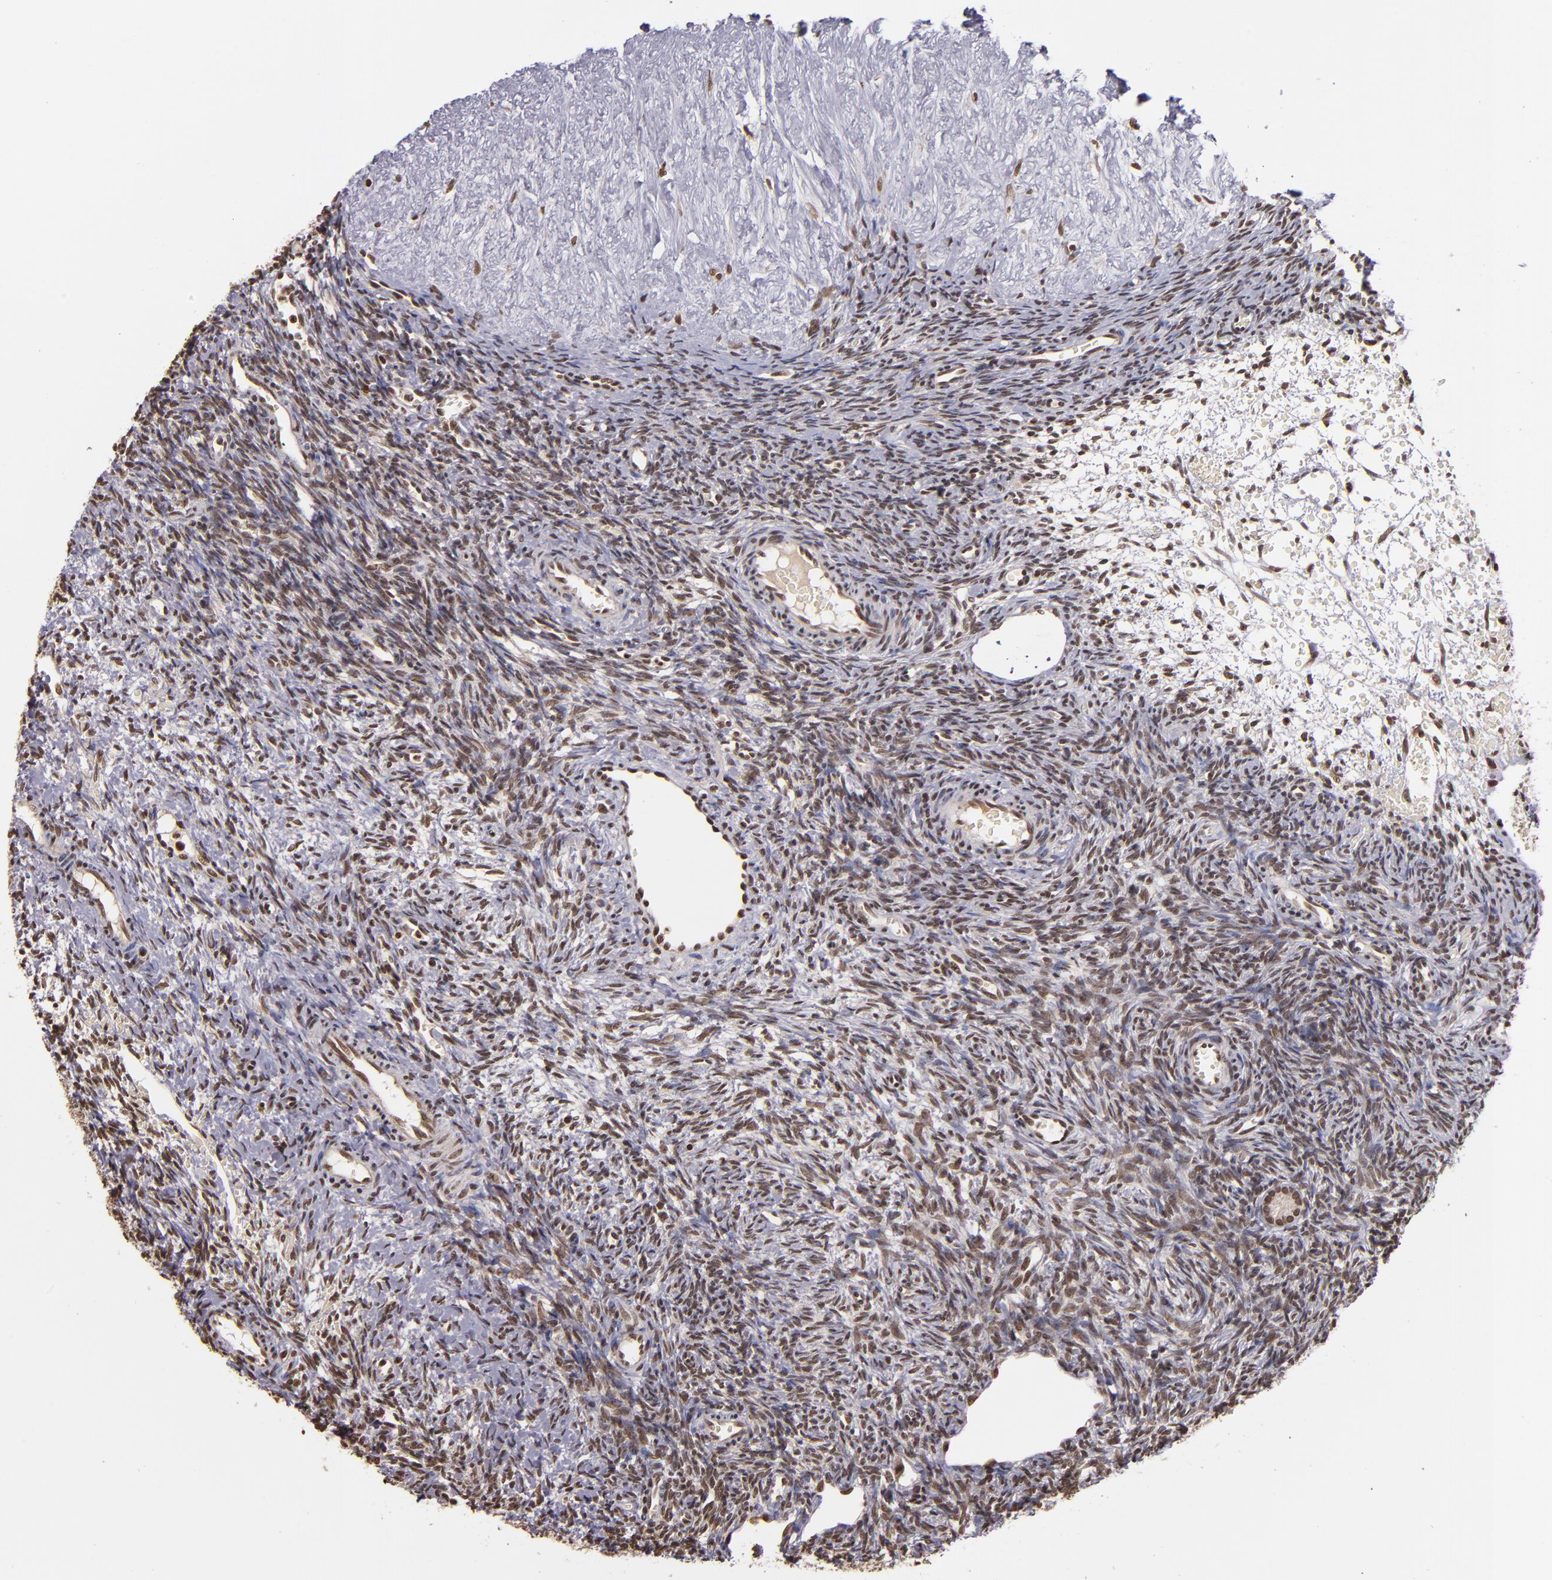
{"staining": {"intensity": "moderate", "quantity": "25%-75%", "location": "nuclear"}, "tissue": "ovary", "cell_type": "Ovarian stroma cells", "image_type": "normal", "snomed": [{"axis": "morphology", "description": "Normal tissue, NOS"}, {"axis": "topography", "description": "Ovary"}], "caption": "The photomicrograph exhibits immunohistochemical staining of normal ovary. There is moderate nuclear expression is present in about 25%-75% of ovarian stroma cells.", "gene": "CUL3", "patient": {"sex": "female", "age": 39}}